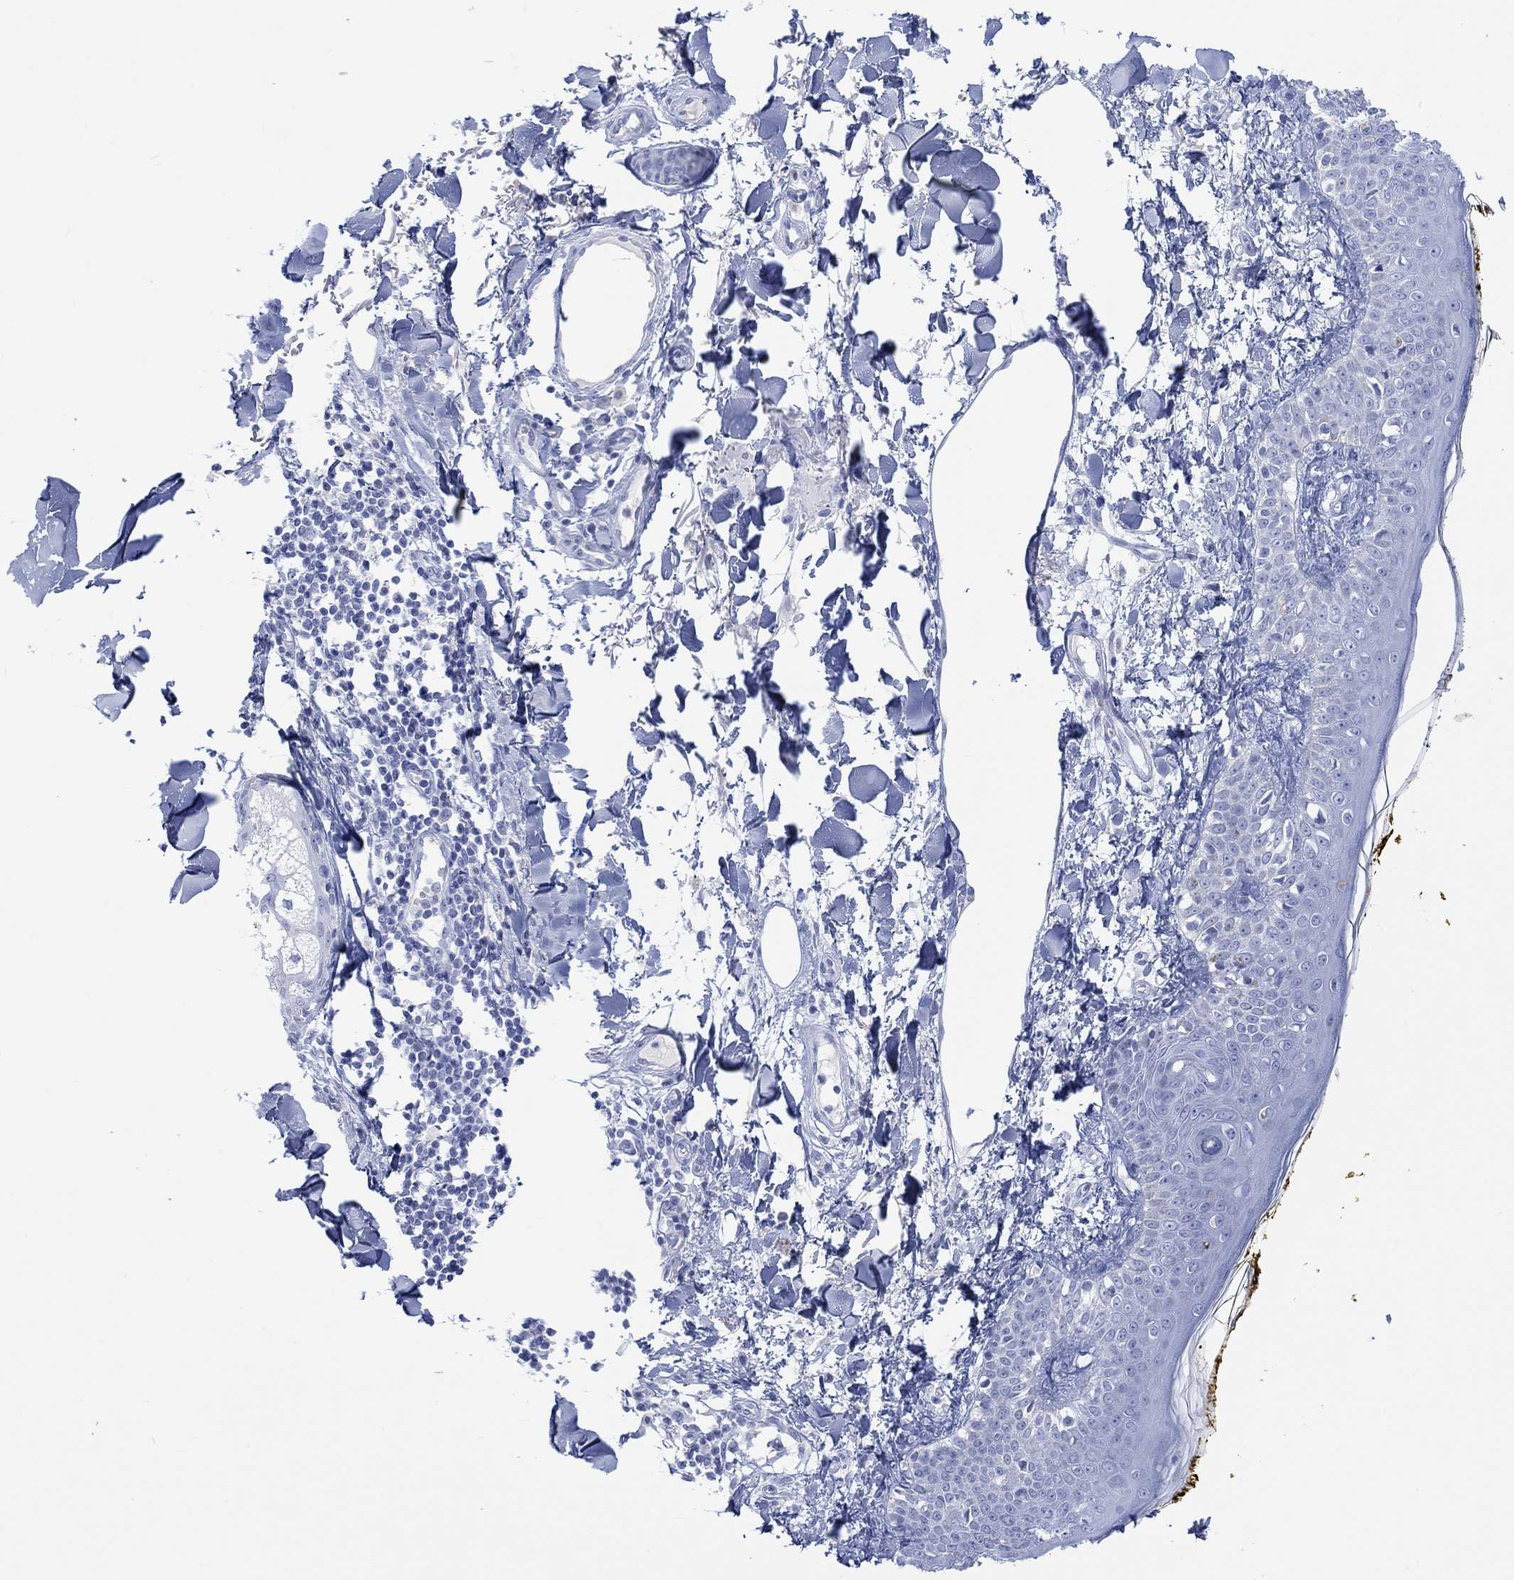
{"staining": {"intensity": "negative", "quantity": "none", "location": "none"}, "tissue": "skin", "cell_type": "Fibroblasts", "image_type": "normal", "snomed": [{"axis": "morphology", "description": "Normal tissue, NOS"}, {"axis": "topography", "description": "Skin"}], "caption": "Fibroblasts show no significant protein expression in normal skin. (DAB (3,3'-diaminobenzidine) IHC with hematoxylin counter stain).", "gene": "CALCA", "patient": {"sex": "male", "age": 76}}